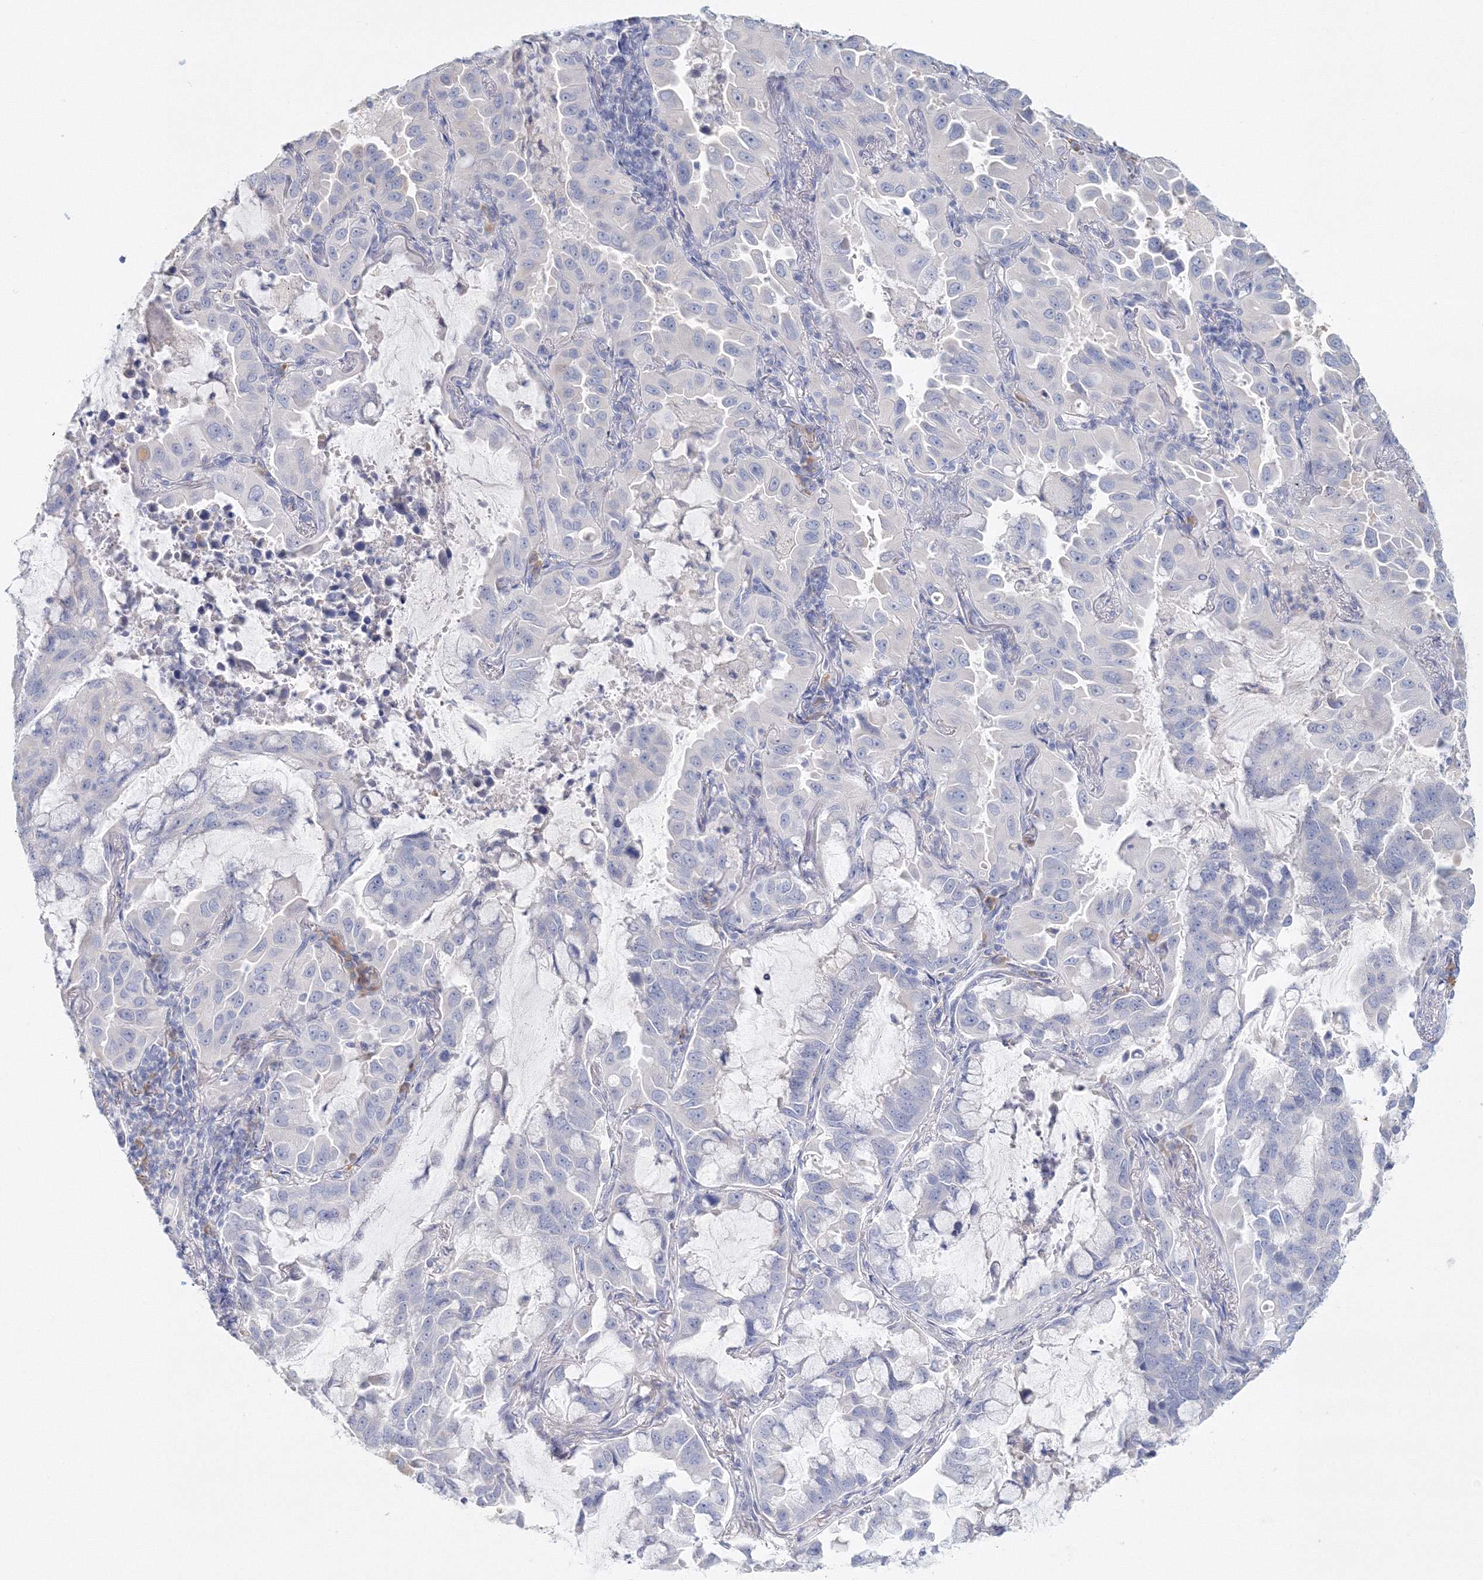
{"staining": {"intensity": "negative", "quantity": "none", "location": "none"}, "tissue": "lung cancer", "cell_type": "Tumor cells", "image_type": "cancer", "snomed": [{"axis": "morphology", "description": "Adenocarcinoma, NOS"}, {"axis": "topography", "description": "Lung"}], "caption": "Histopathology image shows no significant protein expression in tumor cells of lung adenocarcinoma.", "gene": "VSIG1", "patient": {"sex": "male", "age": 64}}